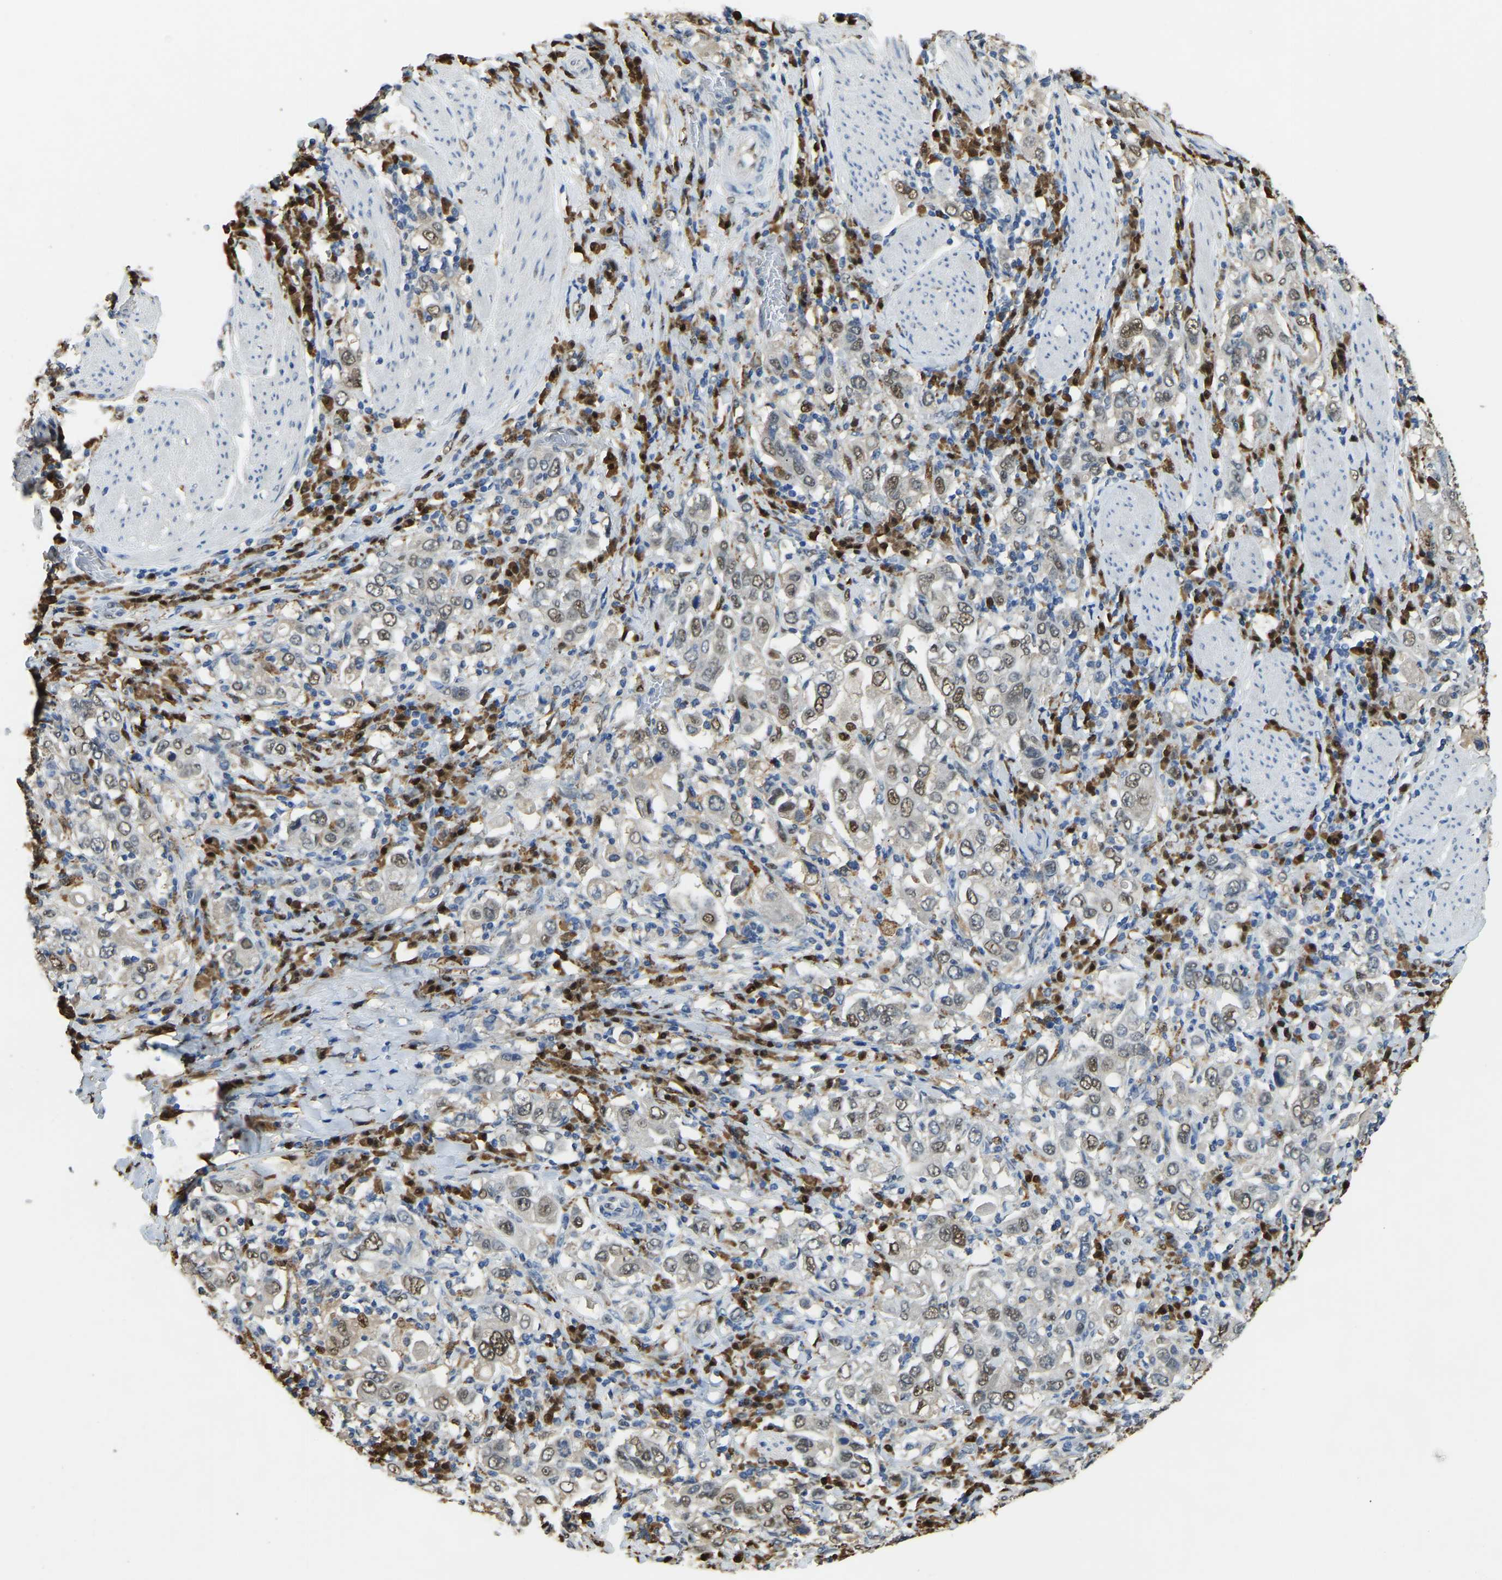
{"staining": {"intensity": "moderate", "quantity": "25%-75%", "location": "nuclear"}, "tissue": "stomach cancer", "cell_type": "Tumor cells", "image_type": "cancer", "snomed": [{"axis": "morphology", "description": "Adenocarcinoma, NOS"}, {"axis": "topography", "description": "Stomach, upper"}], "caption": "An IHC image of neoplastic tissue is shown. Protein staining in brown labels moderate nuclear positivity in stomach cancer (adenocarcinoma) within tumor cells.", "gene": "NANS", "patient": {"sex": "male", "age": 62}}